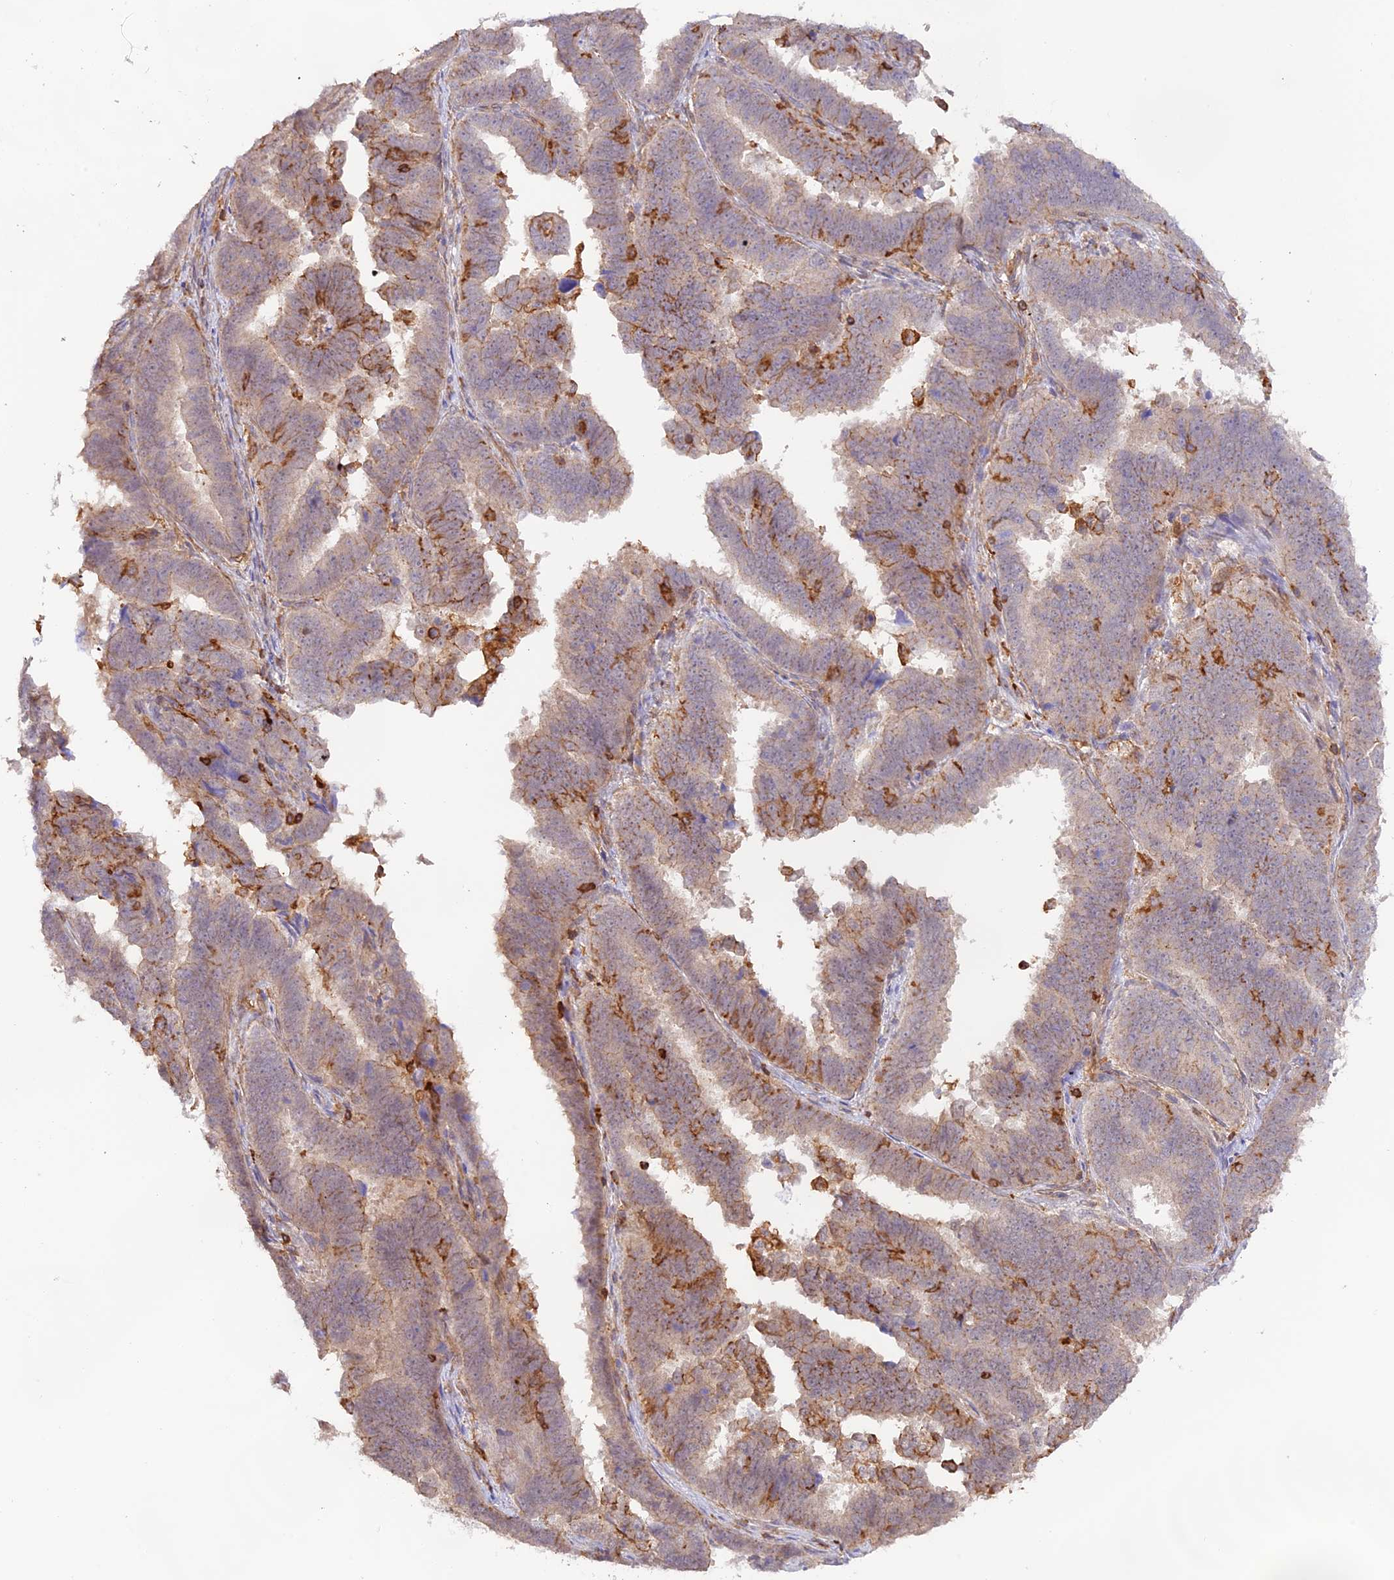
{"staining": {"intensity": "moderate", "quantity": "<25%", "location": "cytoplasmic/membranous"}, "tissue": "endometrial cancer", "cell_type": "Tumor cells", "image_type": "cancer", "snomed": [{"axis": "morphology", "description": "Adenocarcinoma, NOS"}, {"axis": "topography", "description": "Endometrium"}], "caption": "This image shows immunohistochemistry staining of human adenocarcinoma (endometrial), with low moderate cytoplasmic/membranous positivity in approximately <25% of tumor cells.", "gene": "DENND1C", "patient": {"sex": "female", "age": 75}}